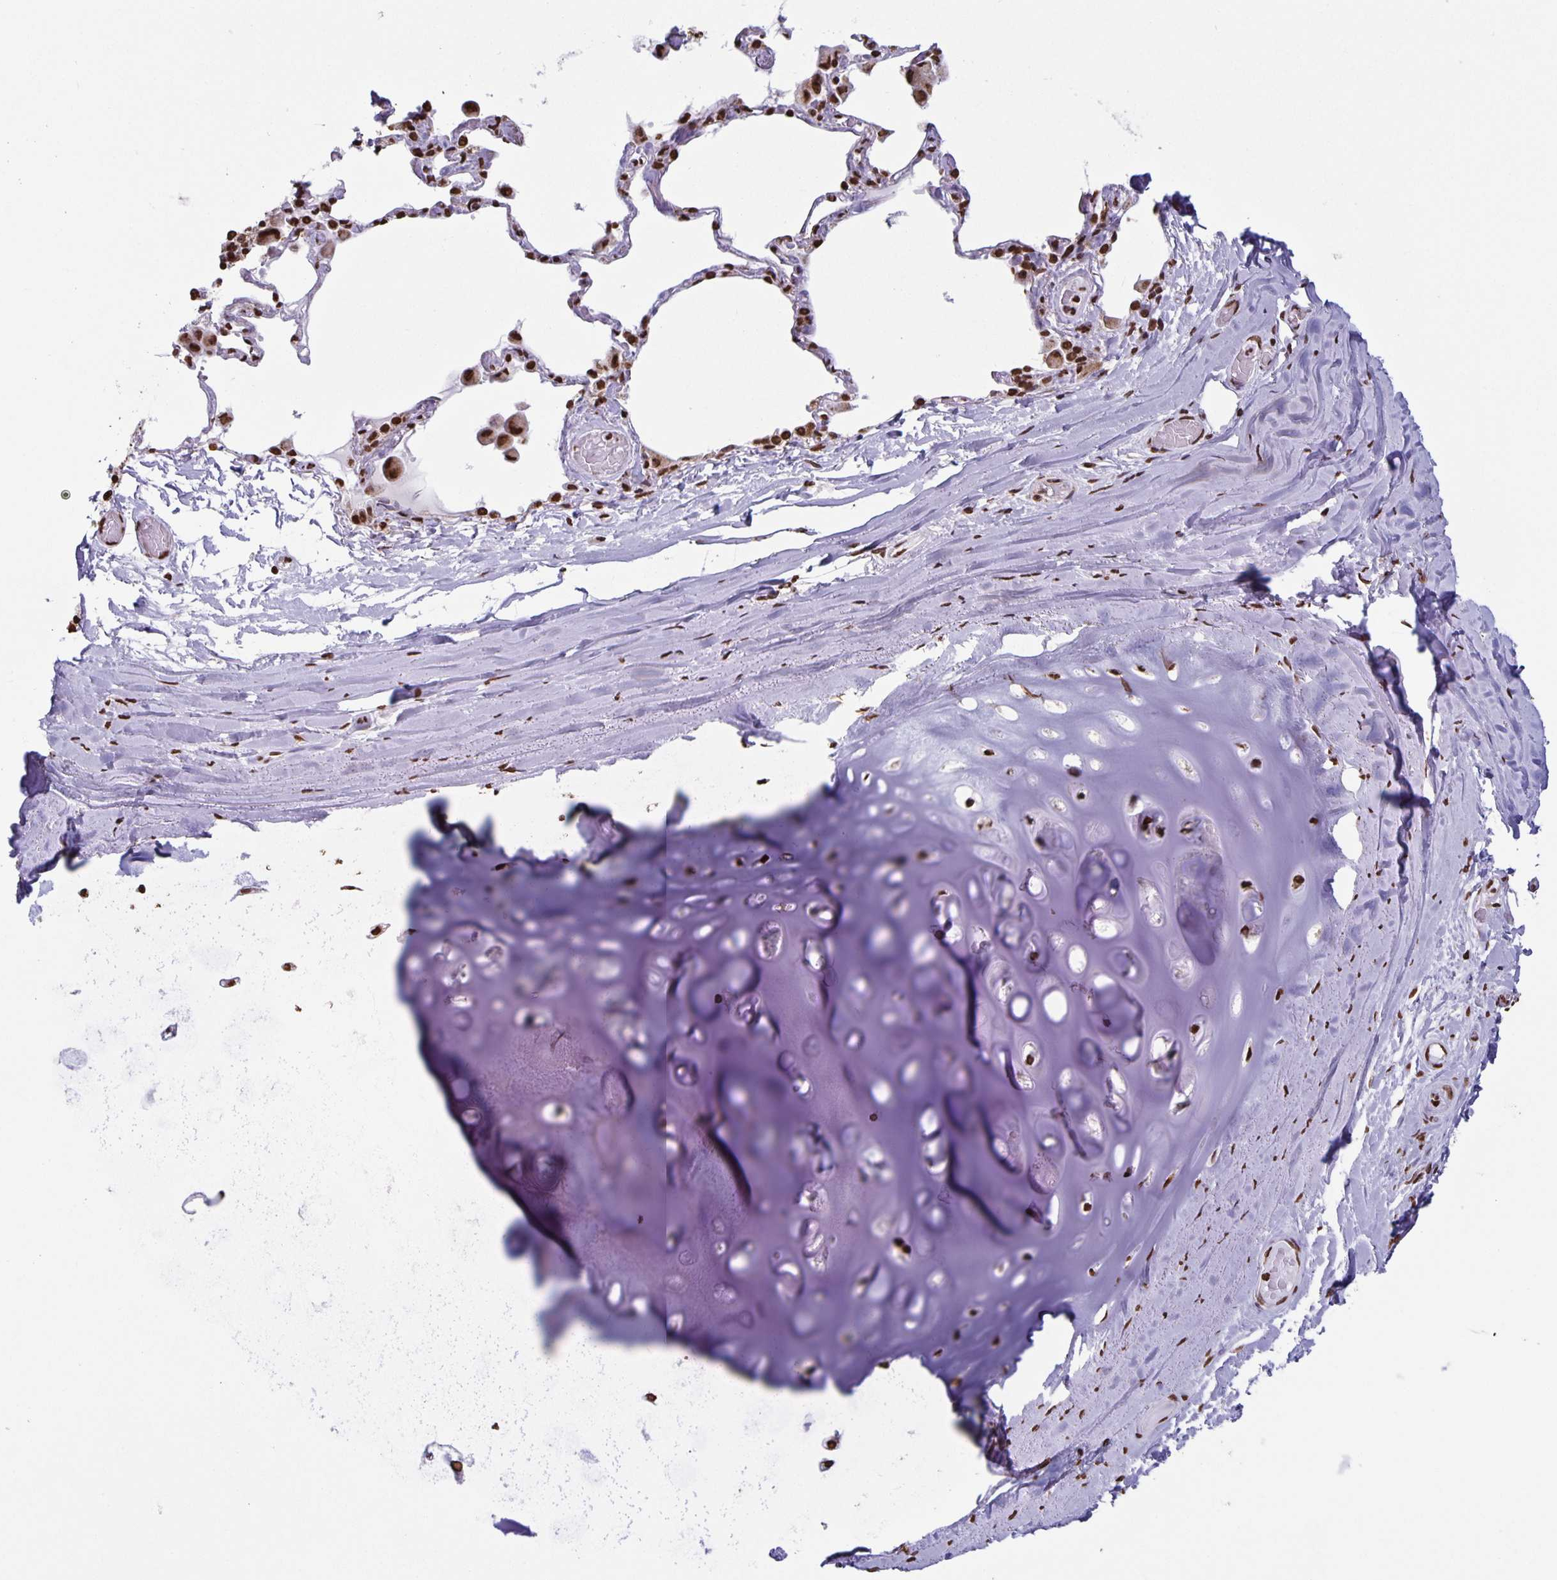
{"staining": {"intensity": "strong", "quantity": "<25%", "location": "nuclear"}, "tissue": "soft tissue", "cell_type": "Chondrocytes", "image_type": "normal", "snomed": [{"axis": "morphology", "description": "Normal tissue, NOS"}, {"axis": "topography", "description": "Cartilage tissue"}, {"axis": "topography", "description": "Bronchus"}], "caption": "Protein expression analysis of benign soft tissue shows strong nuclear positivity in approximately <25% of chondrocytes. Immunohistochemistry stains the protein in brown and the nuclei are stained blue.", "gene": "DUT", "patient": {"sex": "male", "age": 64}}